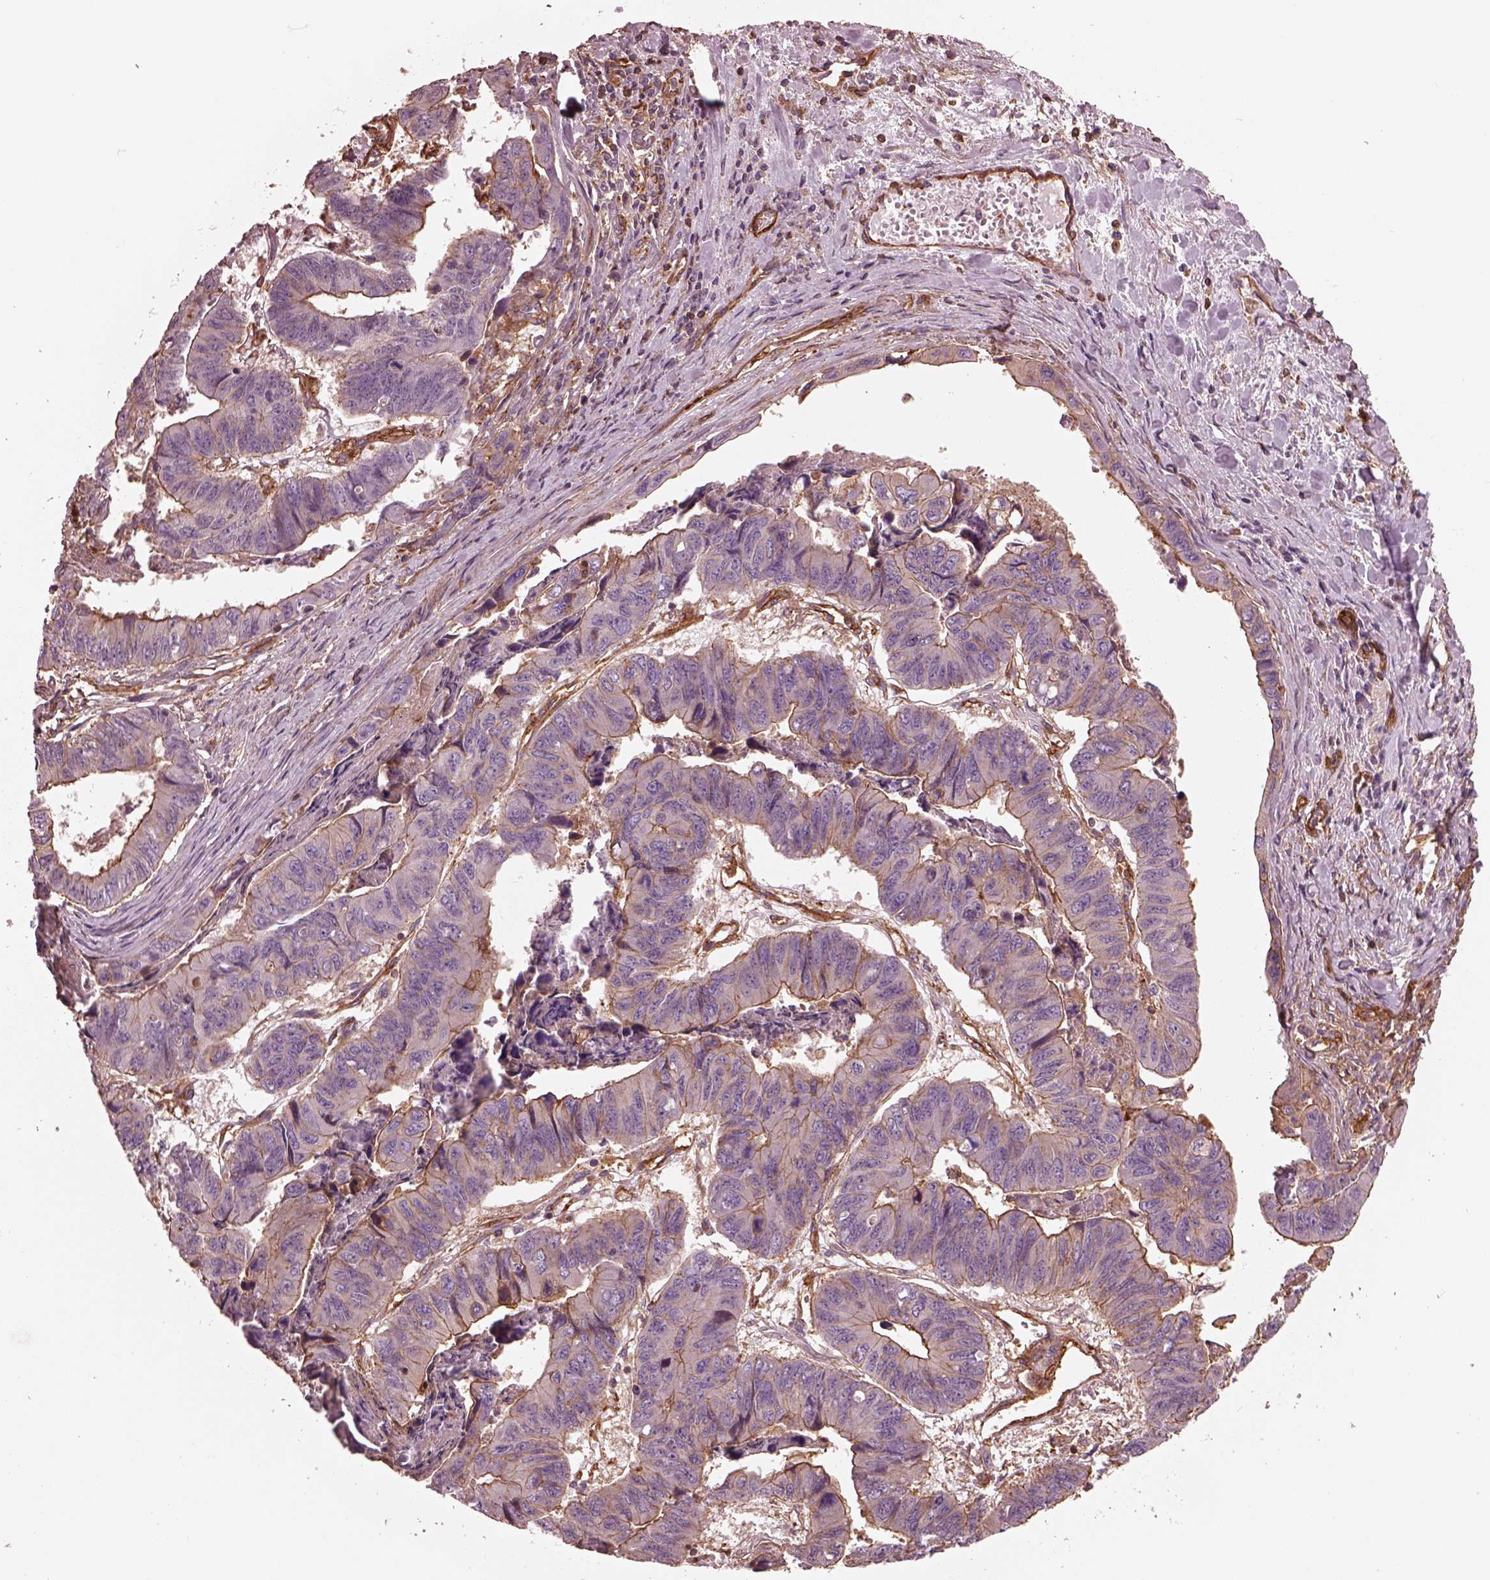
{"staining": {"intensity": "moderate", "quantity": "25%-75%", "location": "cytoplasmic/membranous"}, "tissue": "stomach cancer", "cell_type": "Tumor cells", "image_type": "cancer", "snomed": [{"axis": "morphology", "description": "Adenocarcinoma, NOS"}, {"axis": "topography", "description": "Stomach, lower"}], "caption": "Immunohistochemistry staining of stomach adenocarcinoma, which shows medium levels of moderate cytoplasmic/membranous staining in about 25%-75% of tumor cells indicating moderate cytoplasmic/membranous protein staining. The staining was performed using DAB (brown) for protein detection and nuclei were counterstained in hematoxylin (blue).", "gene": "MYL6", "patient": {"sex": "male", "age": 77}}